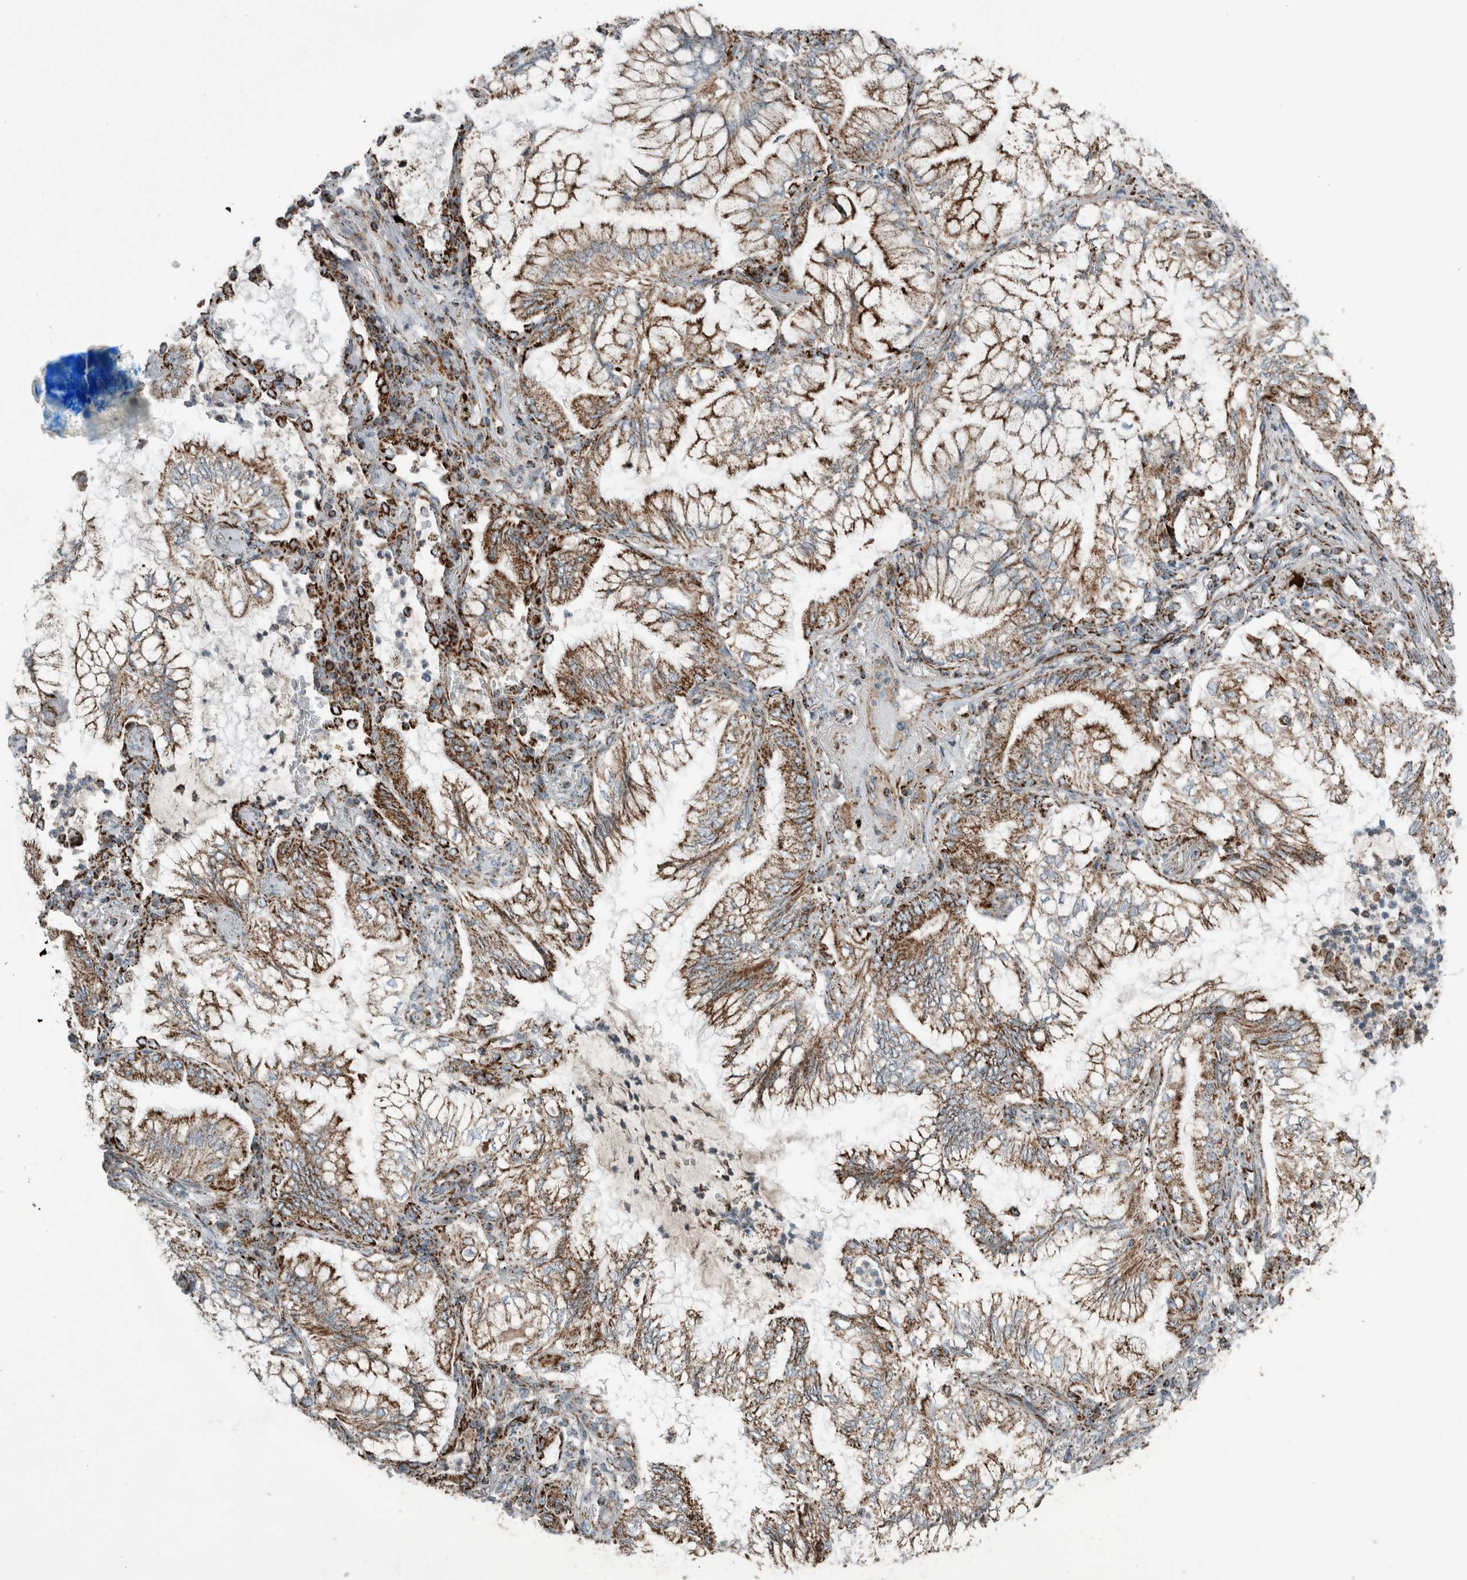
{"staining": {"intensity": "moderate", "quantity": ">75%", "location": "cytoplasmic/membranous"}, "tissue": "lung cancer", "cell_type": "Tumor cells", "image_type": "cancer", "snomed": [{"axis": "morphology", "description": "Adenocarcinoma, NOS"}, {"axis": "topography", "description": "Lung"}], "caption": "Protein analysis of lung cancer (adenocarcinoma) tissue displays moderate cytoplasmic/membranous expression in approximately >75% of tumor cells. (DAB (3,3'-diaminobenzidine) IHC, brown staining for protein, blue staining for nuclei).", "gene": "CNTROB", "patient": {"sex": "female", "age": 70}}